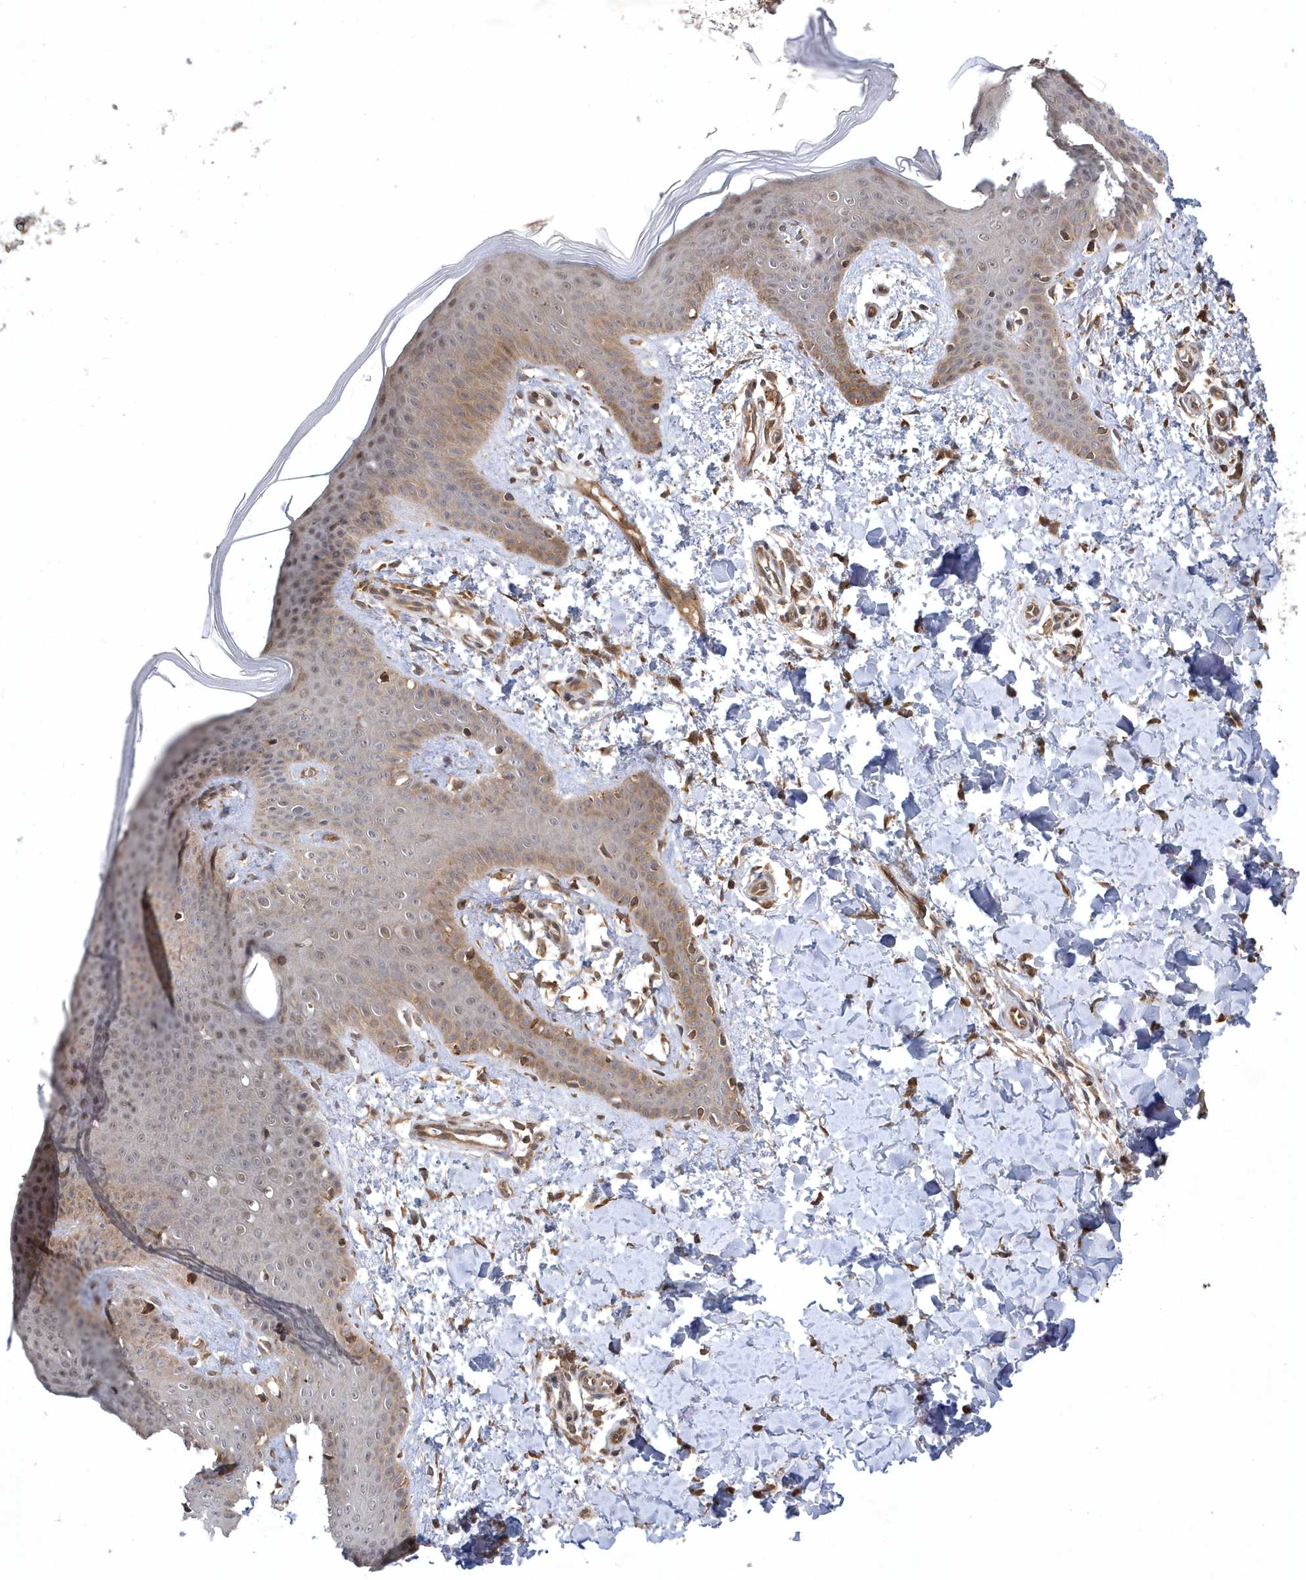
{"staining": {"intensity": "moderate", "quantity": ">75%", "location": "cytoplasmic/membranous"}, "tissue": "skin", "cell_type": "Fibroblasts", "image_type": "normal", "snomed": [{"axis": "morphology", "description": "Normal tissue, NOS"}, {"axis": "topography", "description": "Skin"}], "caption": "Protein staining displays moderate cytoplasmic/membranous expression in approximately >75% of fibroblasts in normal skin.", "gene": "GFM2", "patient": {"sex": "male", "age": 36}}